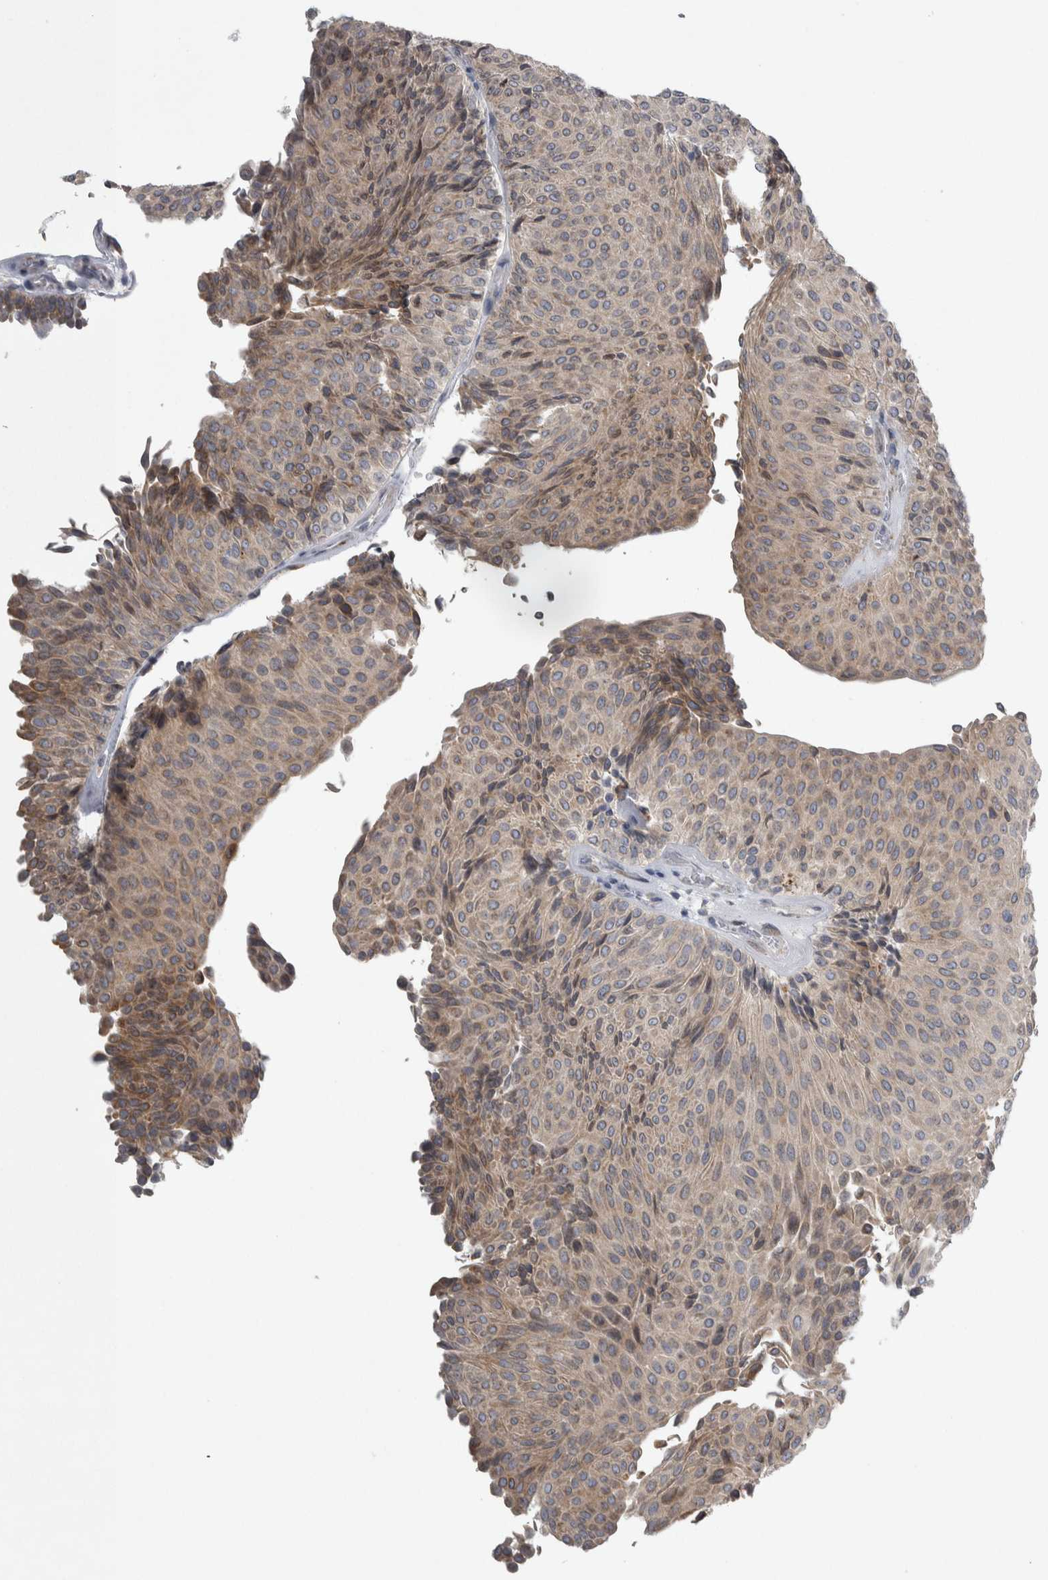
{"staining": {"intensity": "moderate", "quantity": ">75%", "location": "cytoplasmic/membranous"}, "tissue": "urothelial cancer", "cell_type": "Tumor cells", "image_type": "cancer", "snomed": [{"axis": "morphology", "description": "Urothelial carcinoma, Low grade"}, {"axis": "topography", "description": "Urinary bladder"}], "caption": "This micrograph reveals IHC staining of human urothelial carcinoma (low-grade), with medium moderate cytoplasmic/membranous positivity in about >75% of tumor cells.", "gene": "SIGMAR1", "patient": {"sex": "male", "age": 78}}